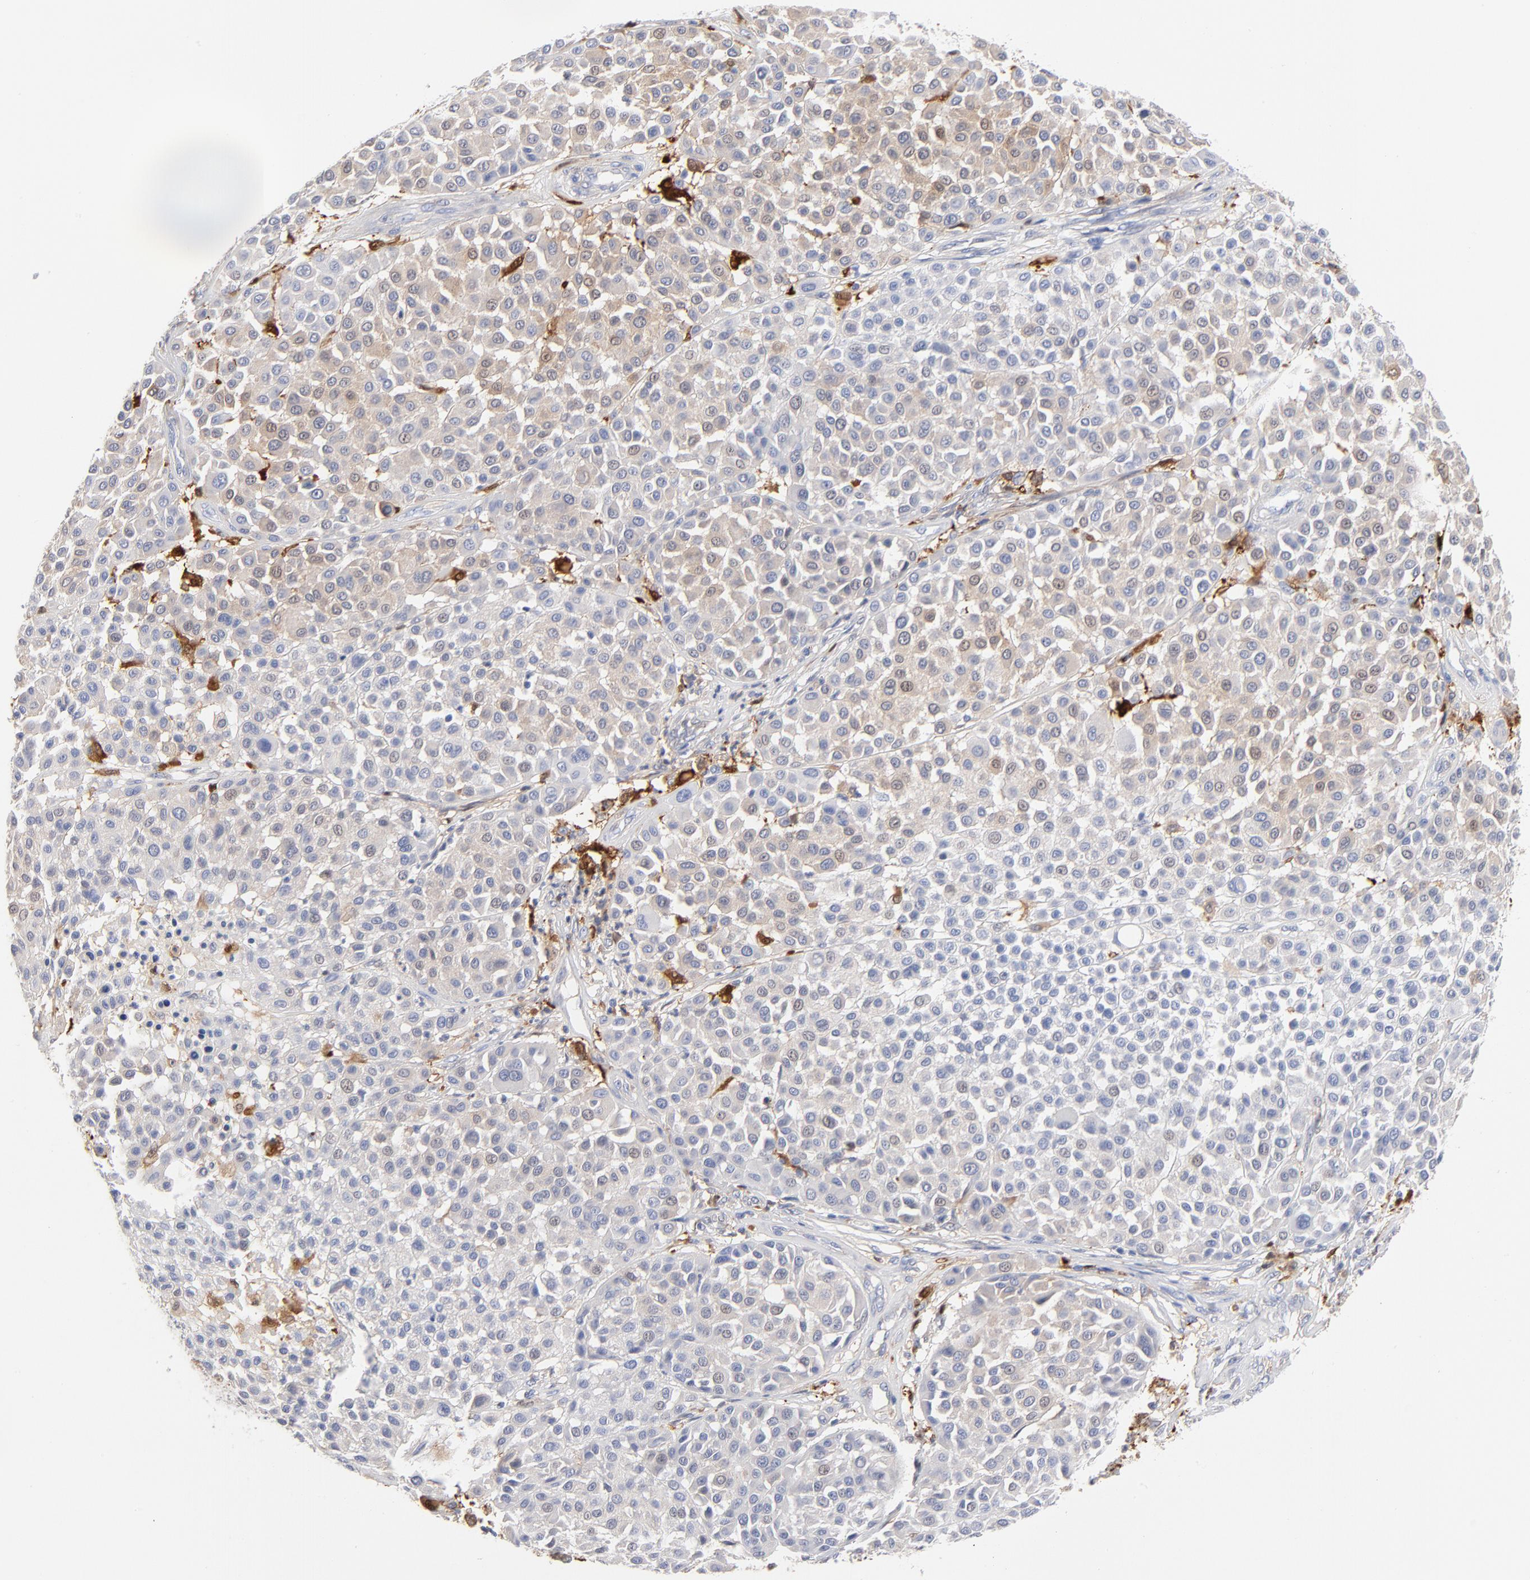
{"staining": {"intensity": "negative", "quantity": "none", "location": "none"}, "tissue": "melanoma", "cell_type": "Tumor cells", "image_type": "cancer", "snomed": [{"axis": "morphology", "description": "Malignant melanoma, Metastatic site"}, {"axis": "topography", "description": "Soft tissue"}], "caption": "There is no significant staining in tumor cells of melanoma.", "gene": "IFIT2", "patient": {"sex": "male", "age": 41}}